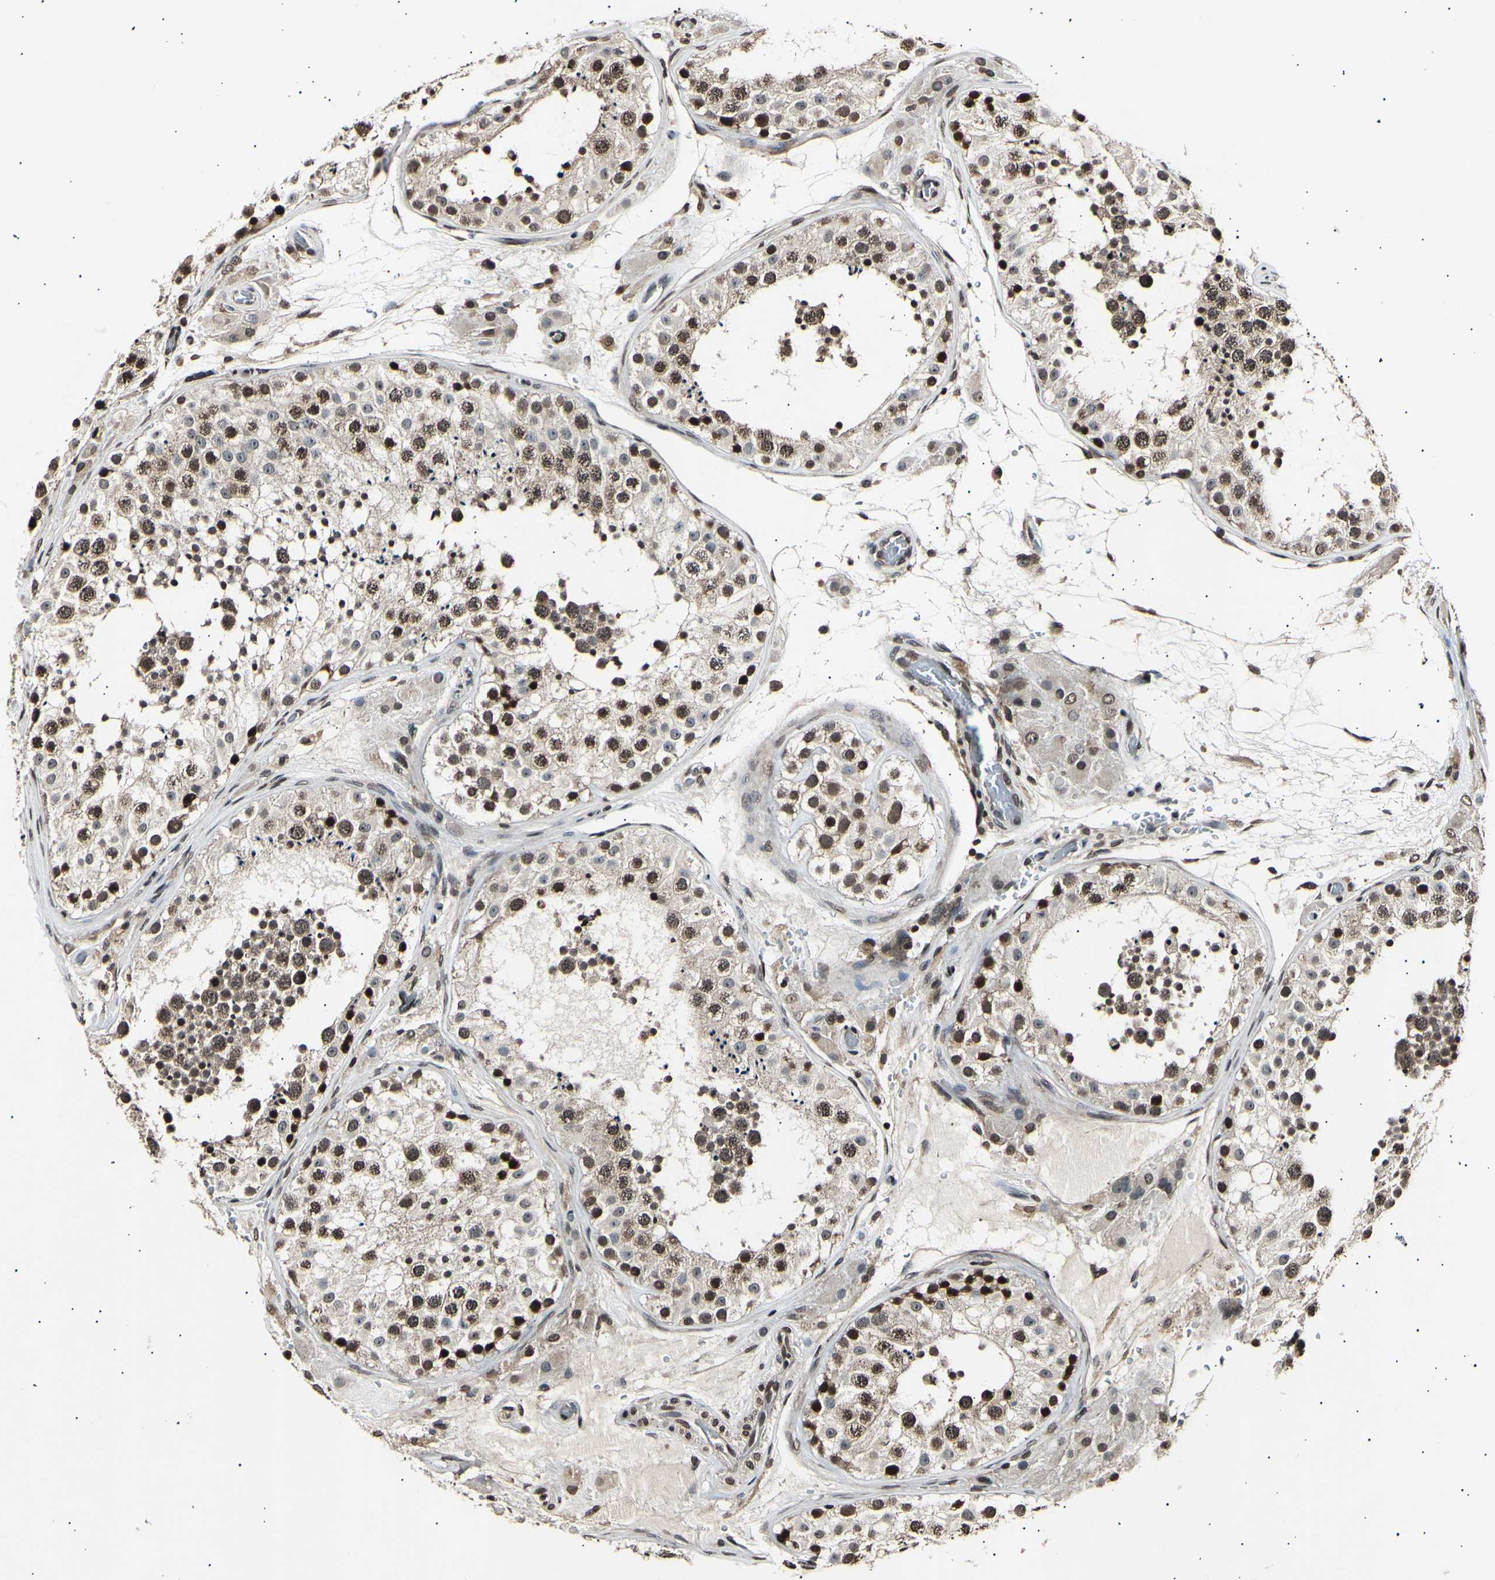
{"staining": {"intensity": "moderate", "quantity": ">75%", "location": "cytoplasmic/membranous,nuclear"}, "tissue": "testis", "cell_type": "Cells in seminiferous ducts", "image_type": "normal", "snomed": [{"axis": "morphology", "description": "Normal tissue, NOS"}, {"axis": "topography", "description": "Testis"}], "caption": "Immunohistochemistry (IHC) micrograph of benign human testis stained for a protein (brown), which demonstrates medium levels of moderate cytoplasmic/membranous,nuclear positivity in about >75% of cells in seminiferous ducts.", "gene": "ANAPC7", "patient": {"sex": "male", "age": 26}}